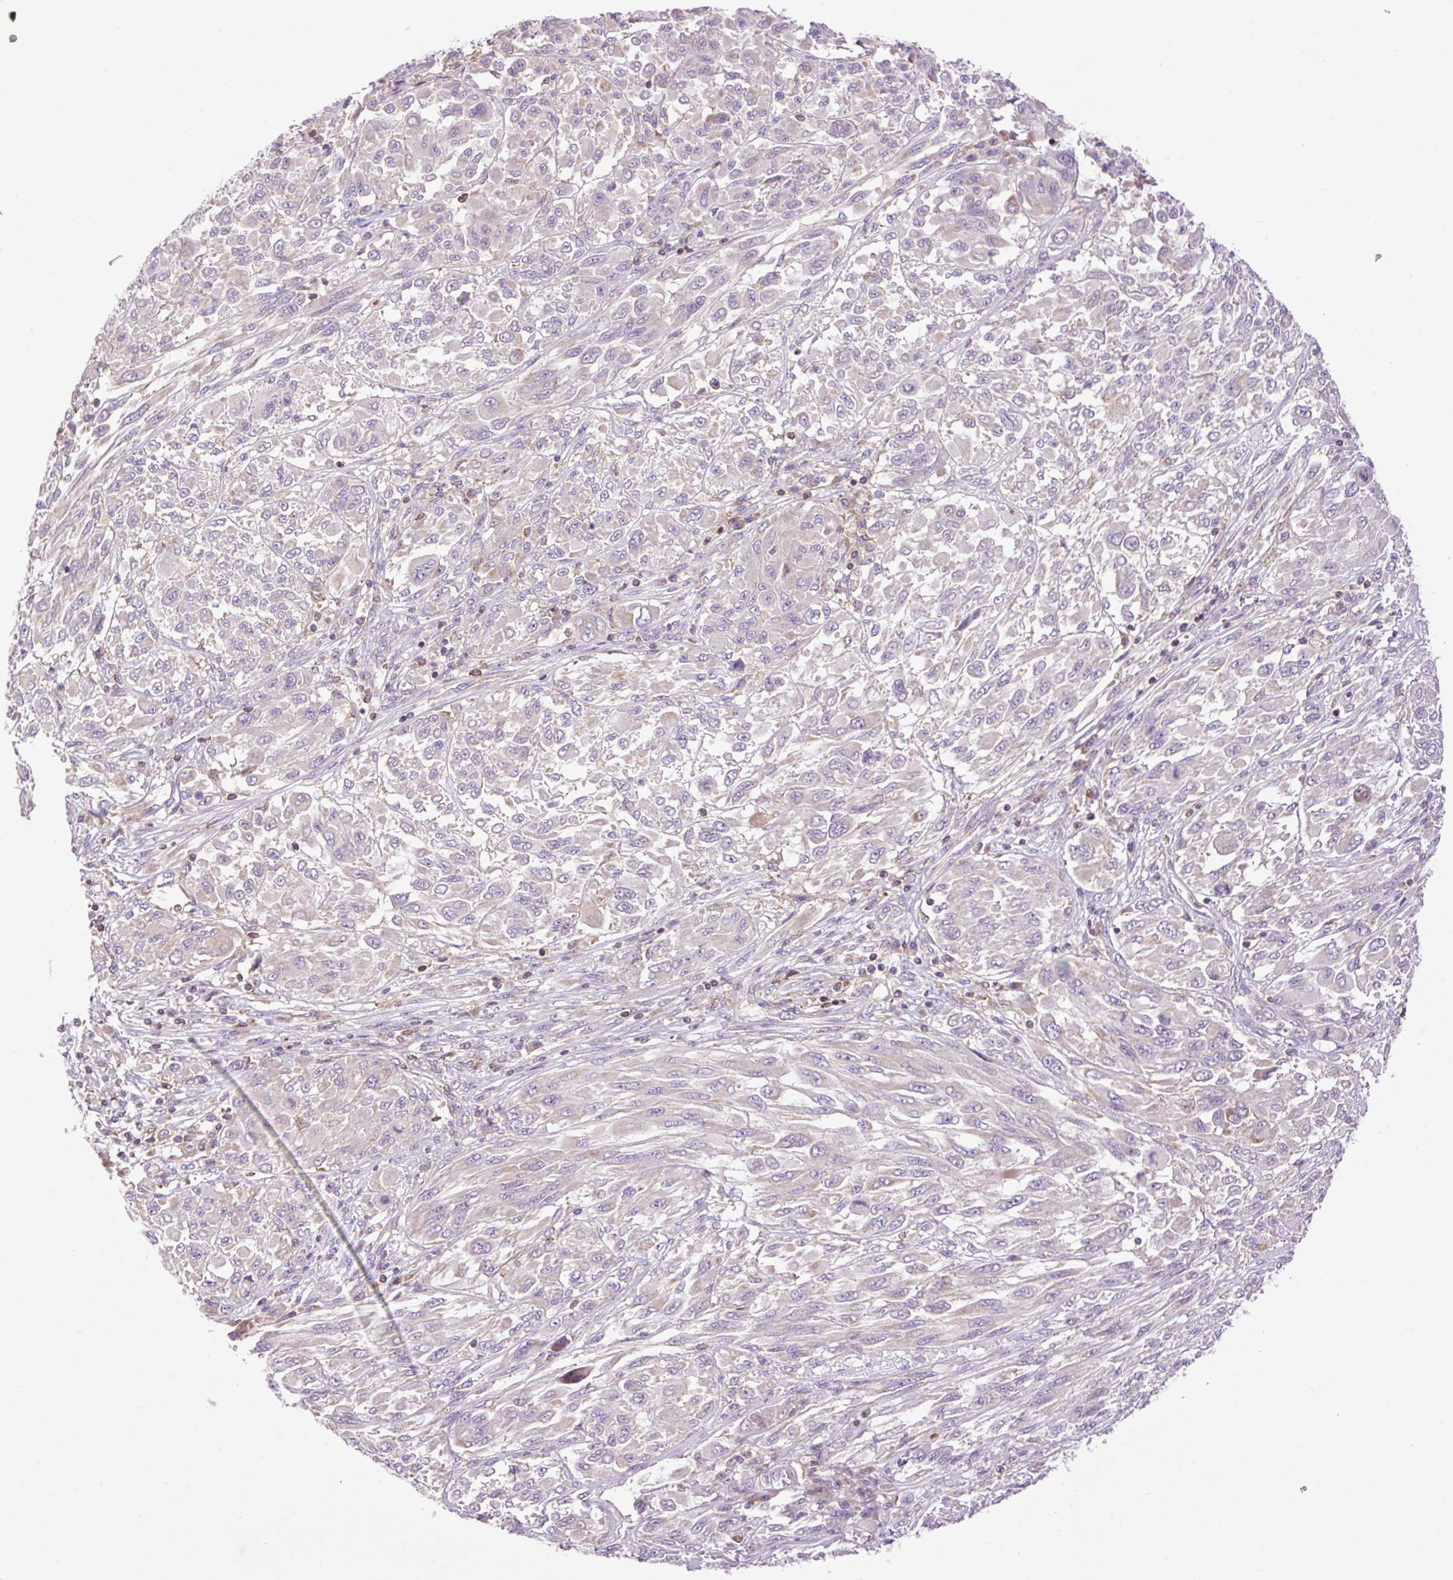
{"staining": {"intensity": "negative", "quantity": "none", "location": "none"}, "tissue": "melanoma", "cell_type": "Tumor cells", "image_type": "cancer", "snomed": [{"axis": "morphology", "description": "Malignant melanoma, NOS"}, {"axis": "topography", "description": "Skin"}], "caption": "A photomicrograph of human malignant melanoma is negative for staining in tumor cells.", "gene": "CD83", "patient": {"sex": "female", "age": 91}}